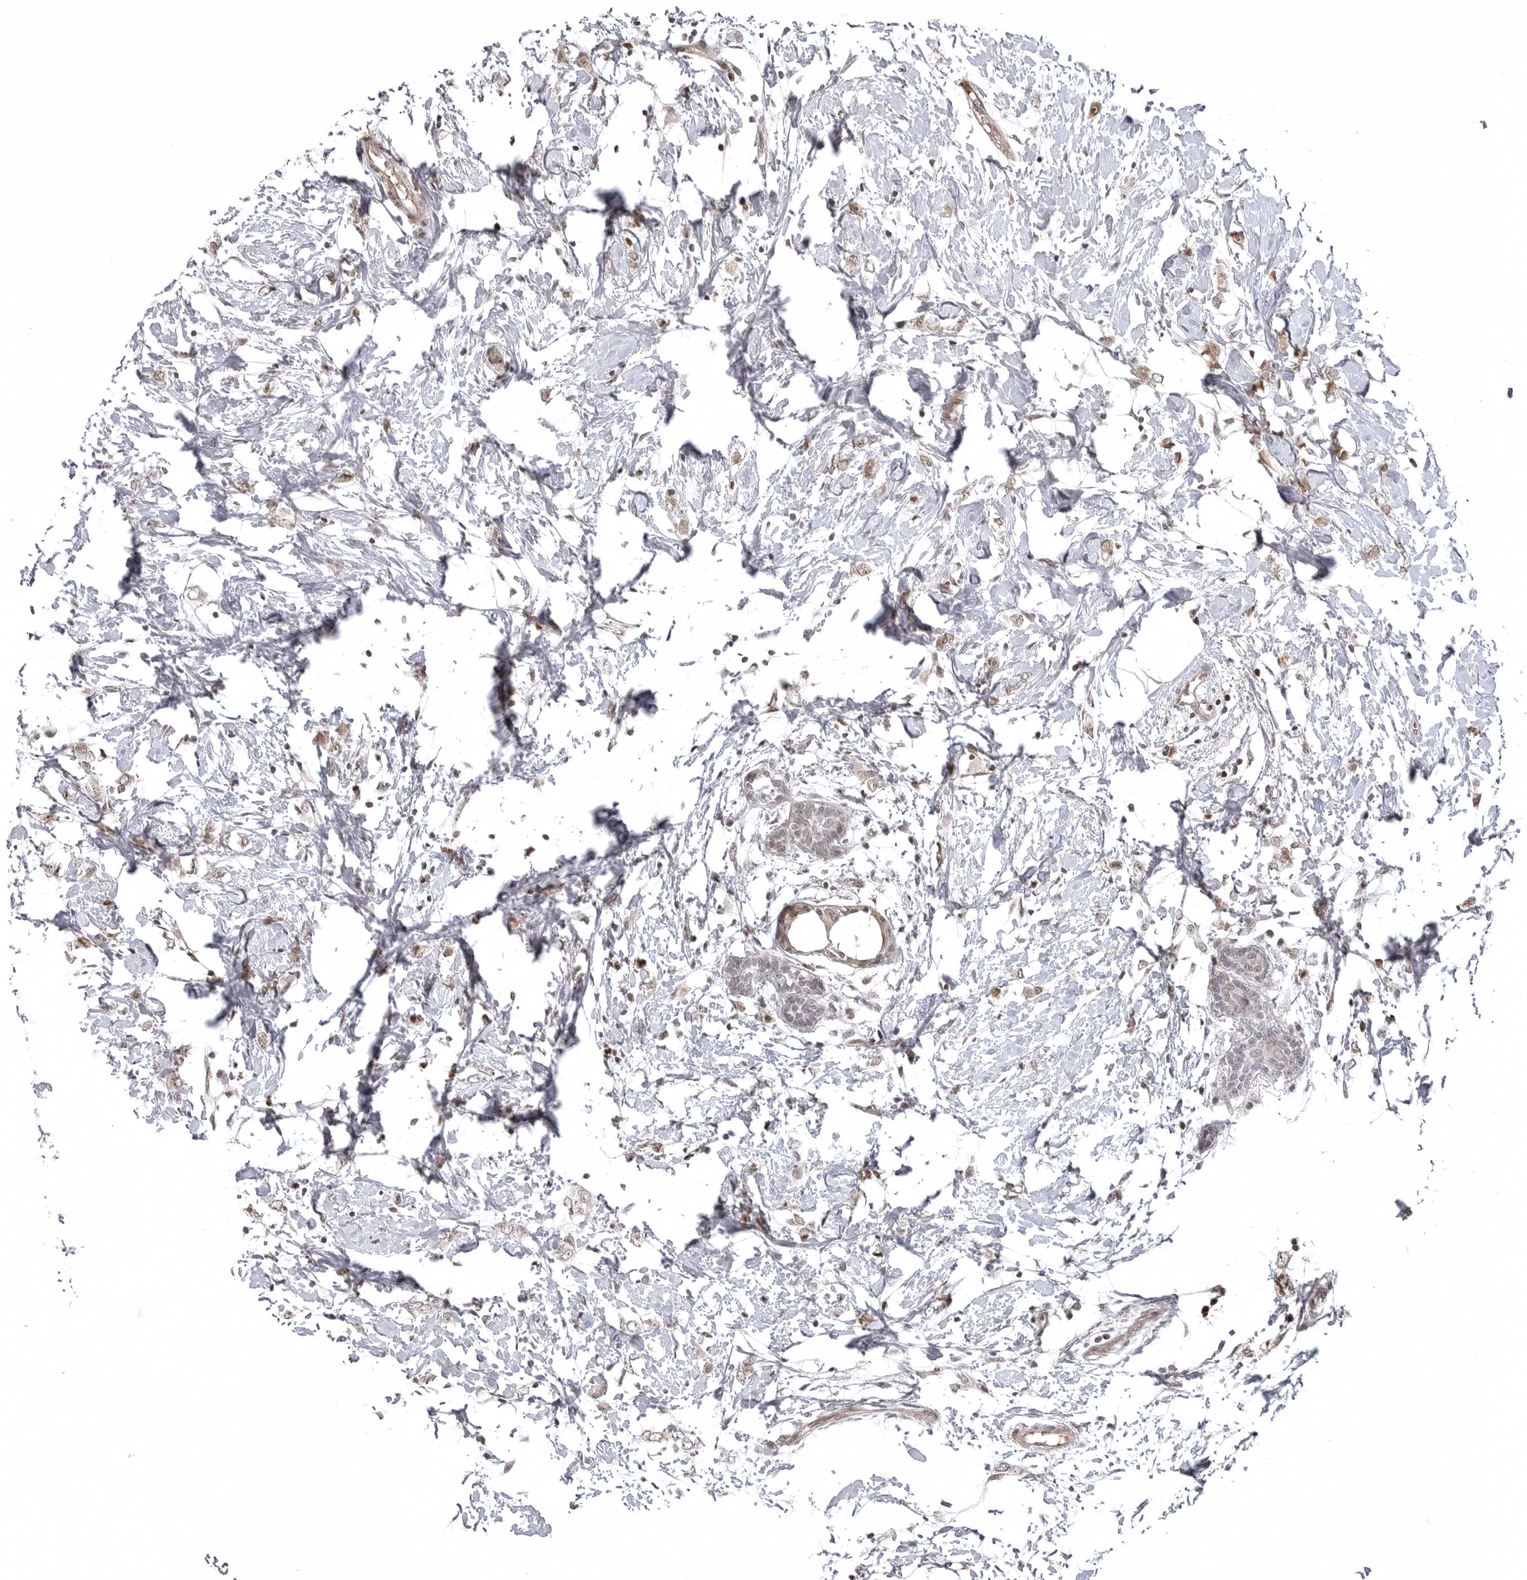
{"staining": {"intensity": "moderate", "quantity": ">75%", "location": "nuclear"}, "tissue": "breast cancer", "cell_type": "Tumor cells", "image_type": "cancer", "snomed": [{"axis": "morphology", "description": "Normal tissue, NOS"}, {"axis": "morphology", "description": "Lobular carcinoma"}, {"axis": "topography", "description": "Breast"}], "caption": "Protein staining of breast cancer tissue displays moderate nuclear staining in about >75% of tumor cells.", "gene": "PHF3", "patient": {"sex": "female", "age": 47}}